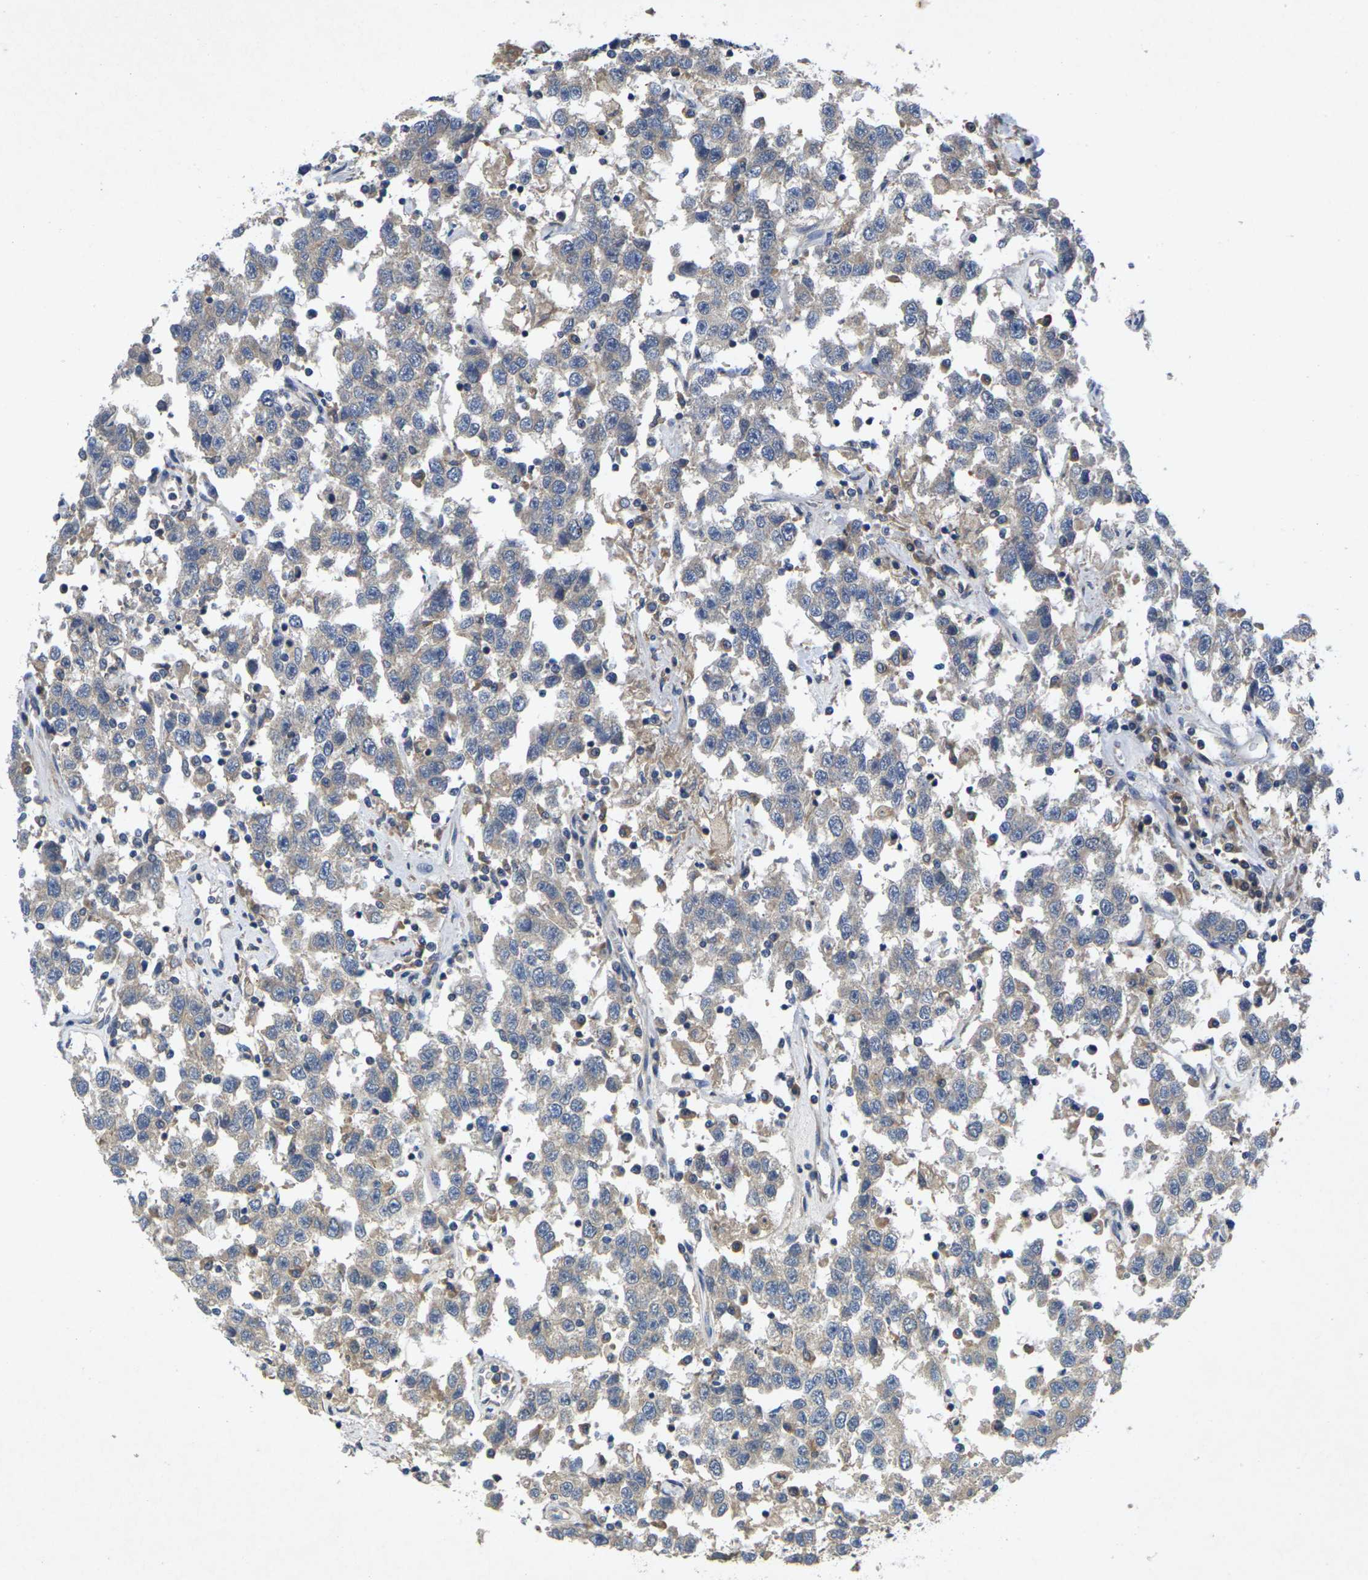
{"staining": {"intensity": "negative", "quantity": "none", "location": "none"}, "tissue": "testis cancer", "cell_type": "Tumor cells", "image_type": "cancer", "snomed": [{"axis": "morphology", "description": "Seminoma, NOS"}, {"axis": "topography", "description": "Testis"}], "caption": "Tumor cells show no significant positivity in seminoma (testis).", "gene": "KIF1B", "patient": {"sex": "male", "age": 41}}